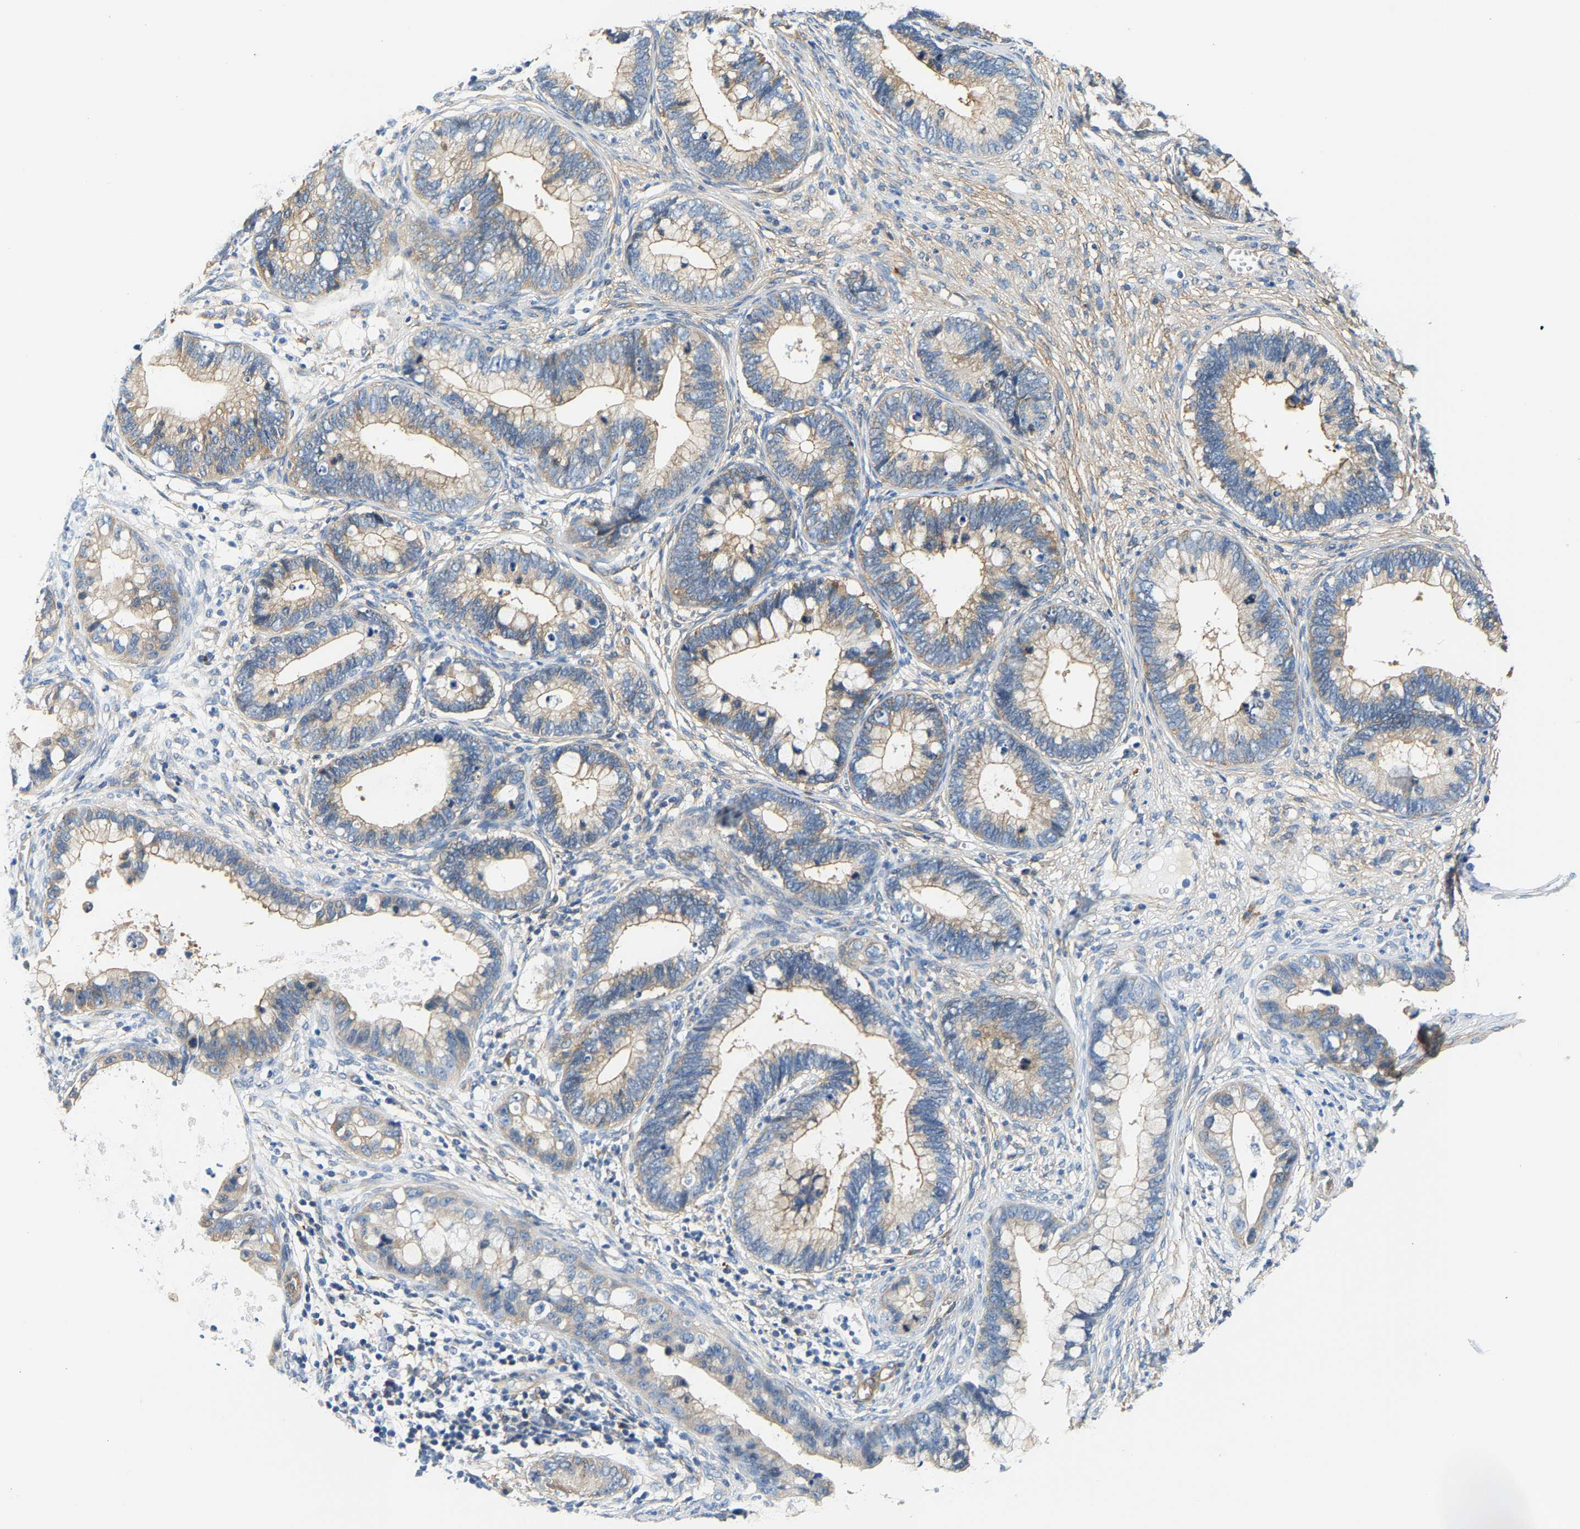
{"staining": {"intensity": "weak", "quantity": "25%-75%", "location": "cytoplasmic/membranous"}, "tissue": "cervical cancer", "cell_type": "Tumor cells", "image_type": "cancer", "snomed": [{"axis": "morphology", "description": "Adenocarcinoma, NOS"}, {"axis": "topography", "description": "Cervix"}], "caption": "Immunohistochemistry (IHC) staining of cervical cancer, which shows low levels of weak cytoplasmic/membranous positivity in approximately 25%-75% of tumor cells indicating weak cytoplasmic/membranous protein staining. The staining was performed using DAB (brown) for protein detection and nuclei were counterstained in hematoxylin (blue).", "gene": "PAWR", "patient": {"sex": "female", "age": 44}}